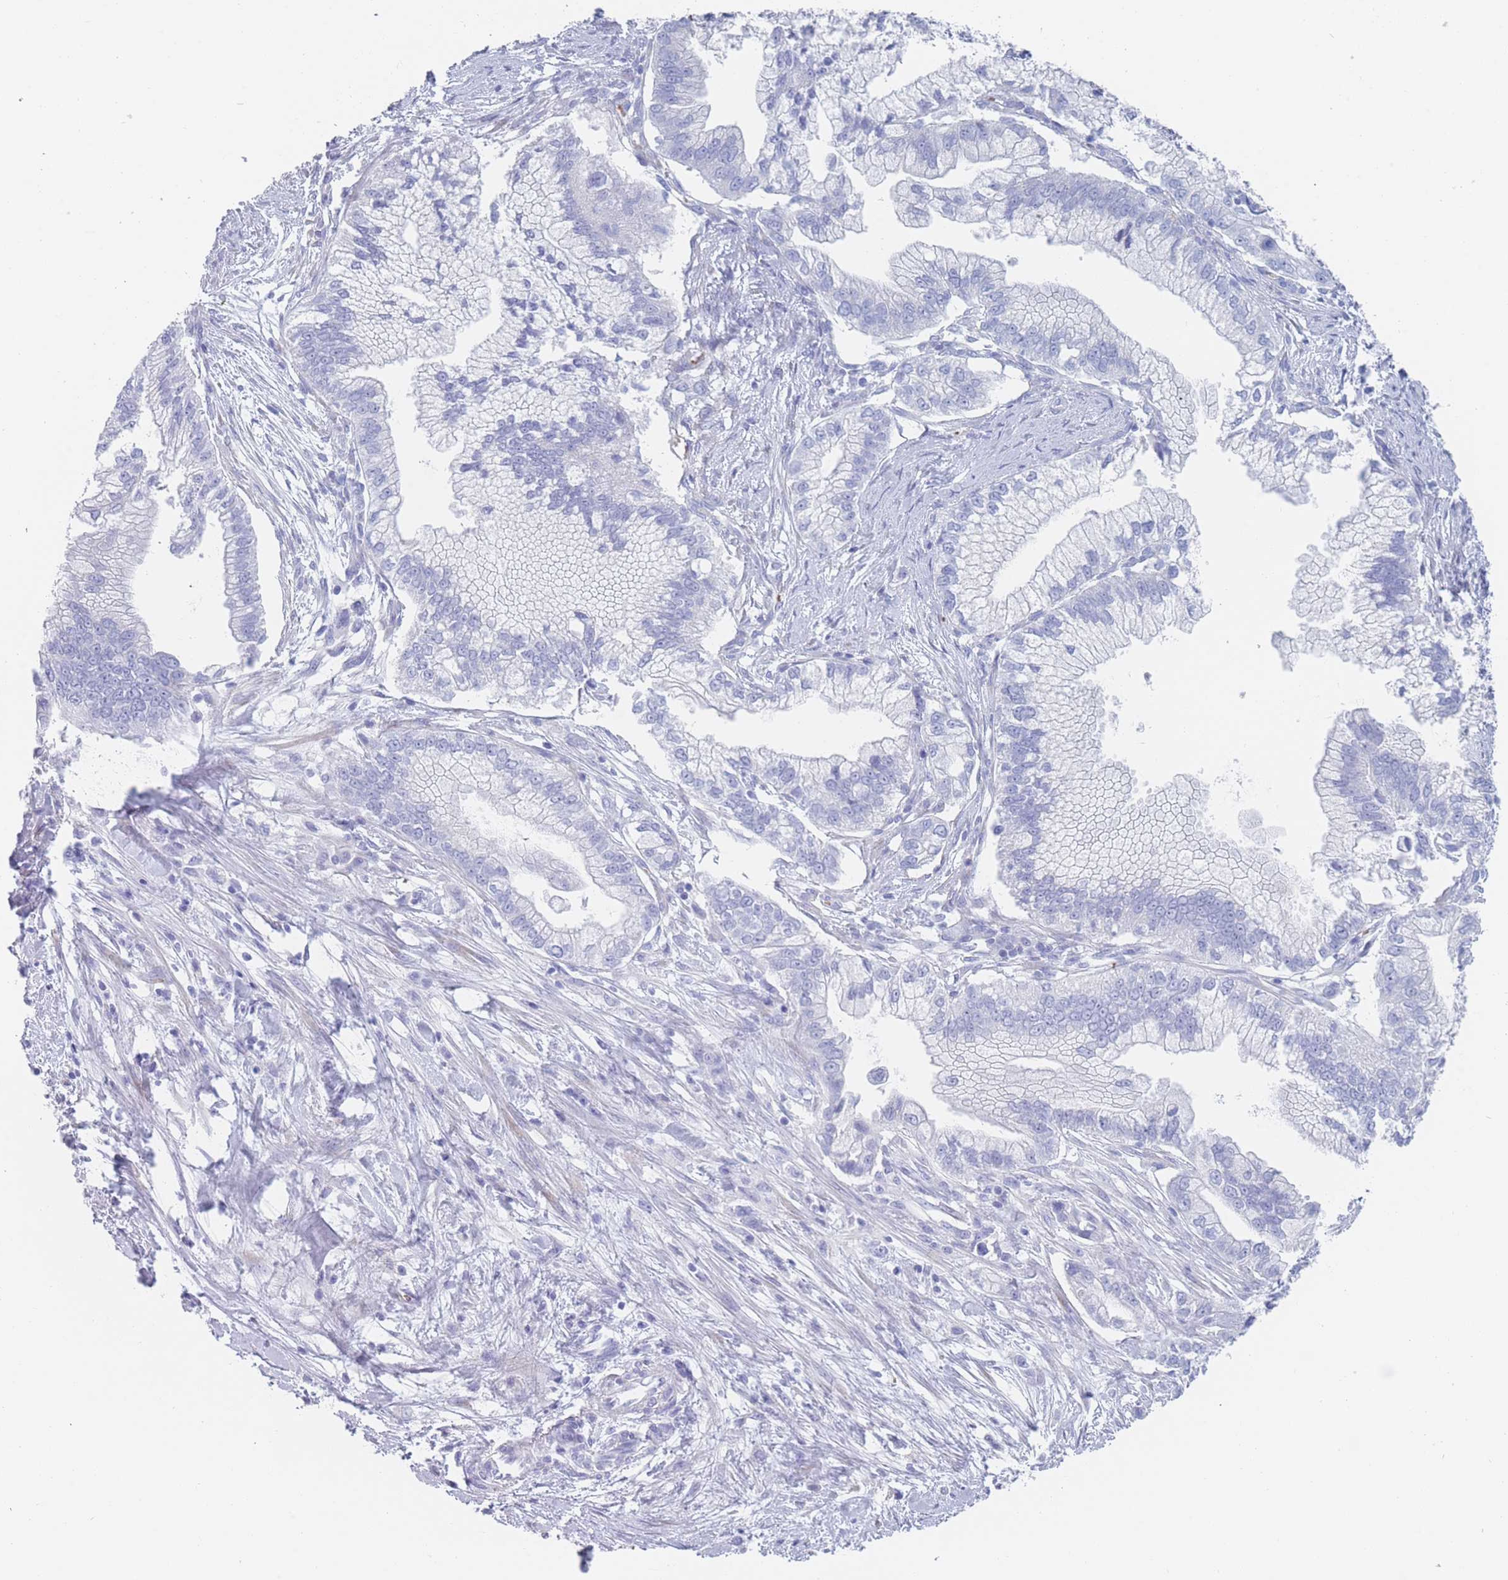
{"staining": {"intensity": "negative", "quantity": "none", "location": "none"}, "tissue": "pancreatic cancer", "cell_type": "Tumor cells", "image_type": "cancer", "snomed": [{"axis": "morphology", "description": "Adenocarcinoma, NOS"}, {"axis": "topography", "description": "Pancreas"}], "caption": "Immunohistochemical staining of human pancreatic adenocarcinoma exhibits no significant staining in tumor cells.", "gene": "OR5D16", "patient": {"sex": "male", "age": 70}}